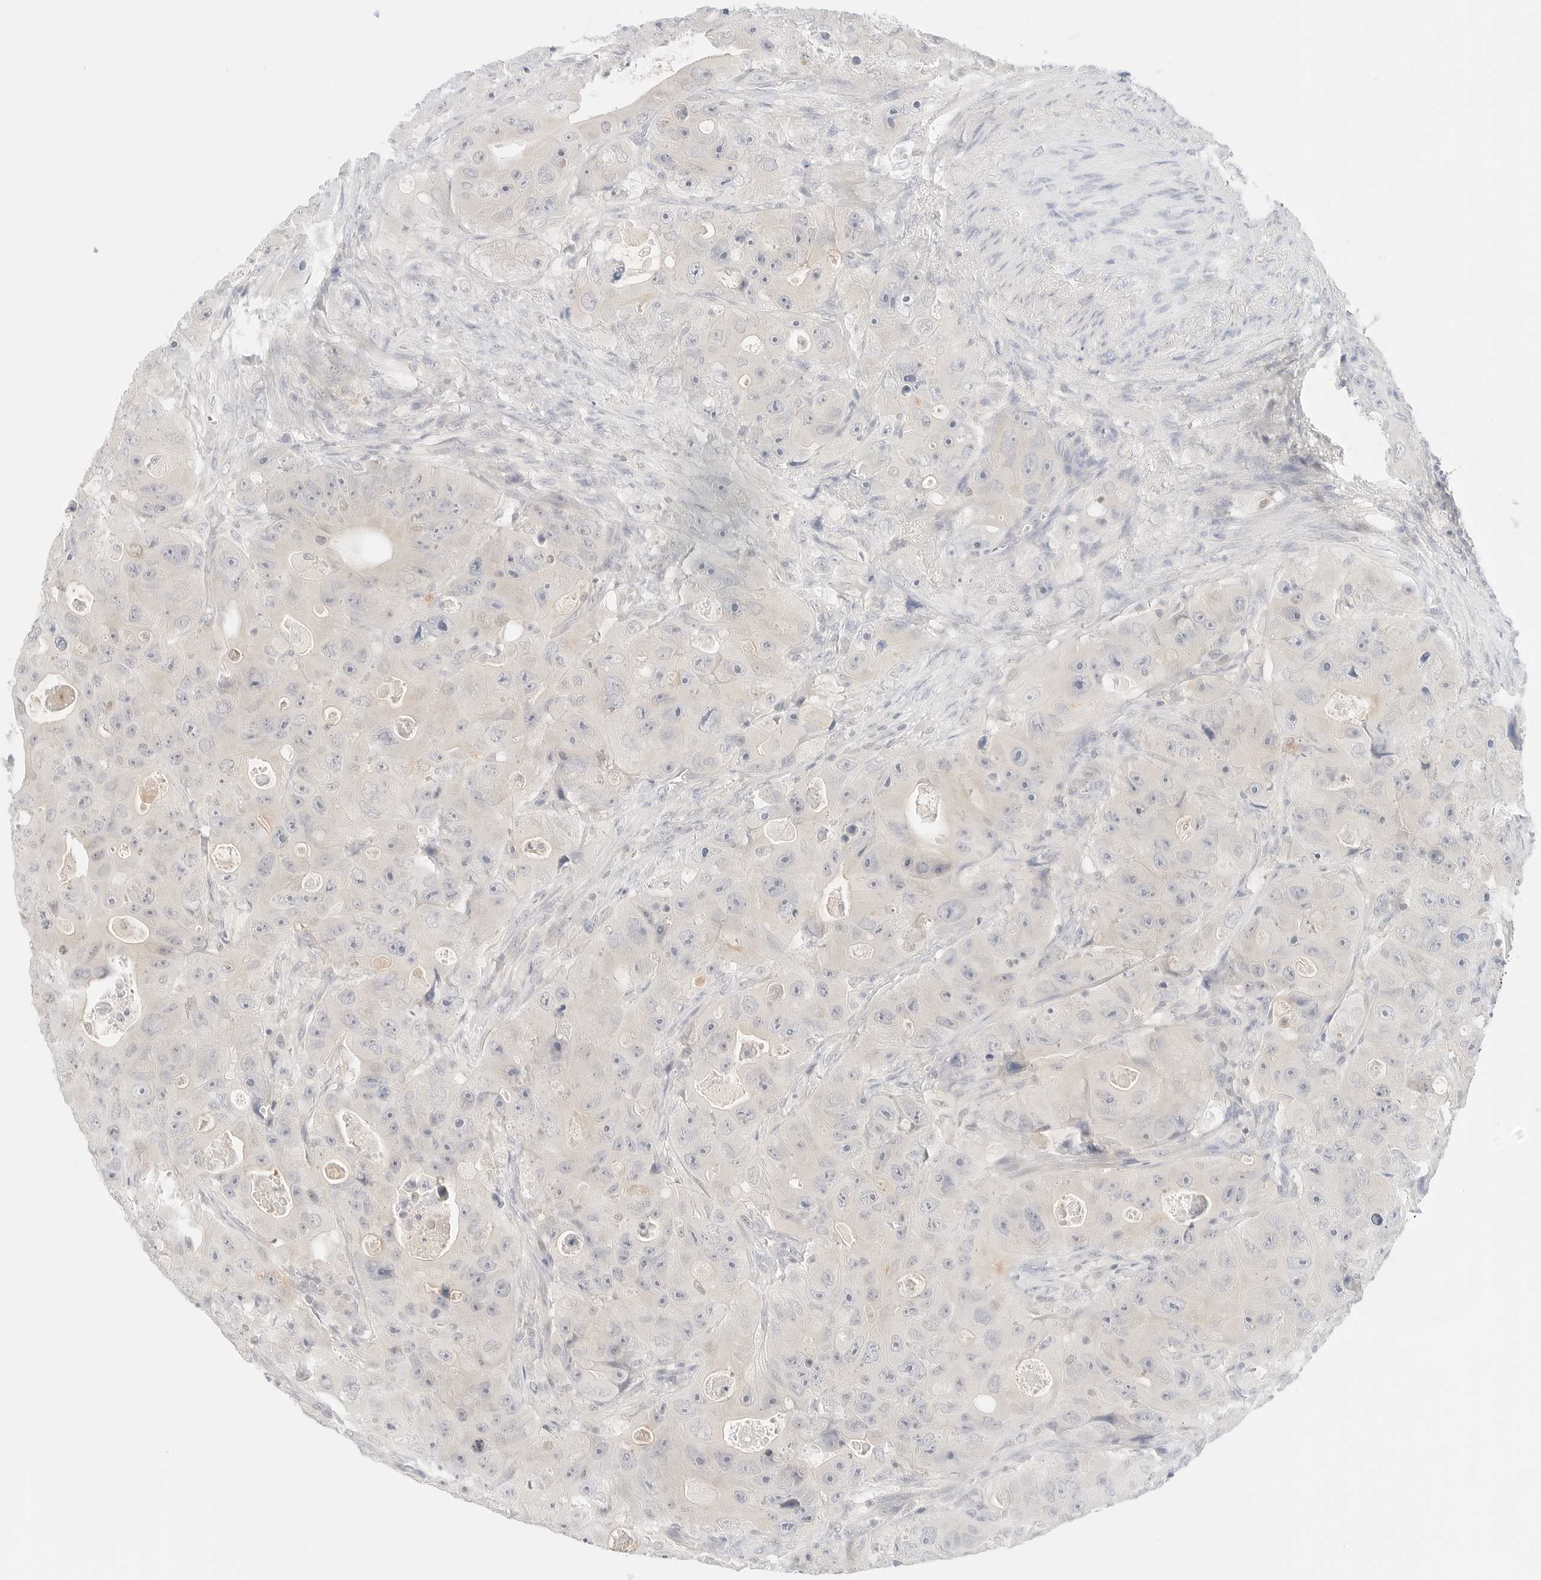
{"staining": {"intensity": "negative", "quantity": "none", "location": "none"}, "tissue": "colorectal cancer", "cell_type": "Tumor cells", "image_type": "cancer", "snomed": [{"axis": "morphology", "description": "Adenocarcinoma, NOS"}, {"axis": "topography", "description": "Colon"}], "caption": "Adenocarcinoma (colorectal) was stained to show a protein in brown. There is no significant staining in tumor cells.", "gene": "GNAS", "patient": {"sex": "female", "age": 46}}